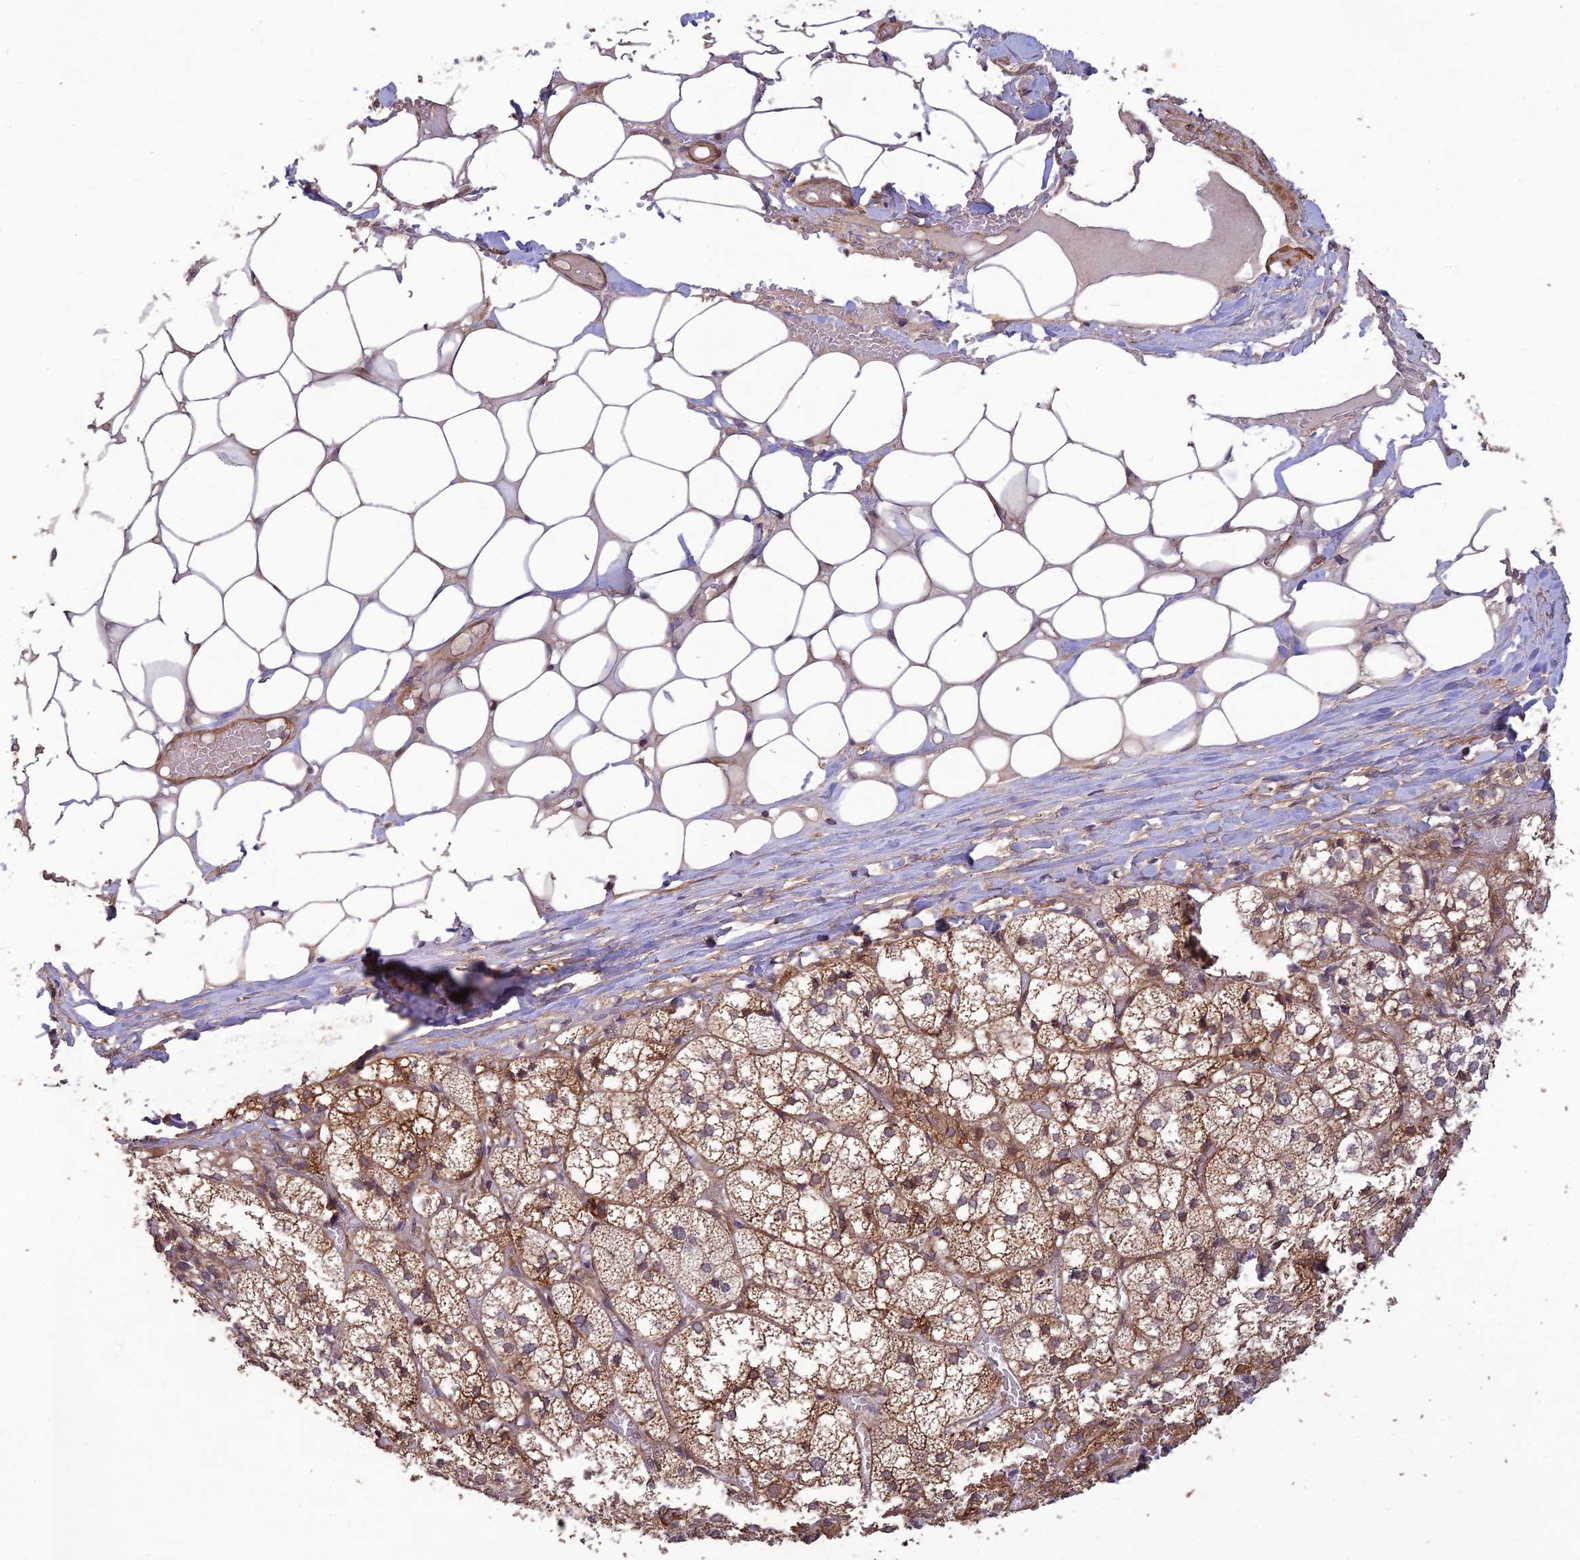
{"staining": {"intensity": "moderate", "quantity": ">75%", "location": "cytoplasmic/membranous"}, "tissue": "adrenal gland", "cell_type": "Glandular cells", "image_type": "normal", "snomed": [{"axis": "morphology", "description": "Normal tissue, NOS"}, {"axis": "topography", "description": "Adrenal gland"}], "caption": "Immunohistochemistry (IHC) (DAB (3,3'-diaminobenzidine)) staining of normal human adrenal gland demonstrates moderate cytoplasmic/membranous protein staining in approximately >75% of glandular cells. (brown staining indicates protein expression, while blue staining denotes nuclei).", "gene": "PAGR1", "patient": {"sex": "female", "age": 61}}